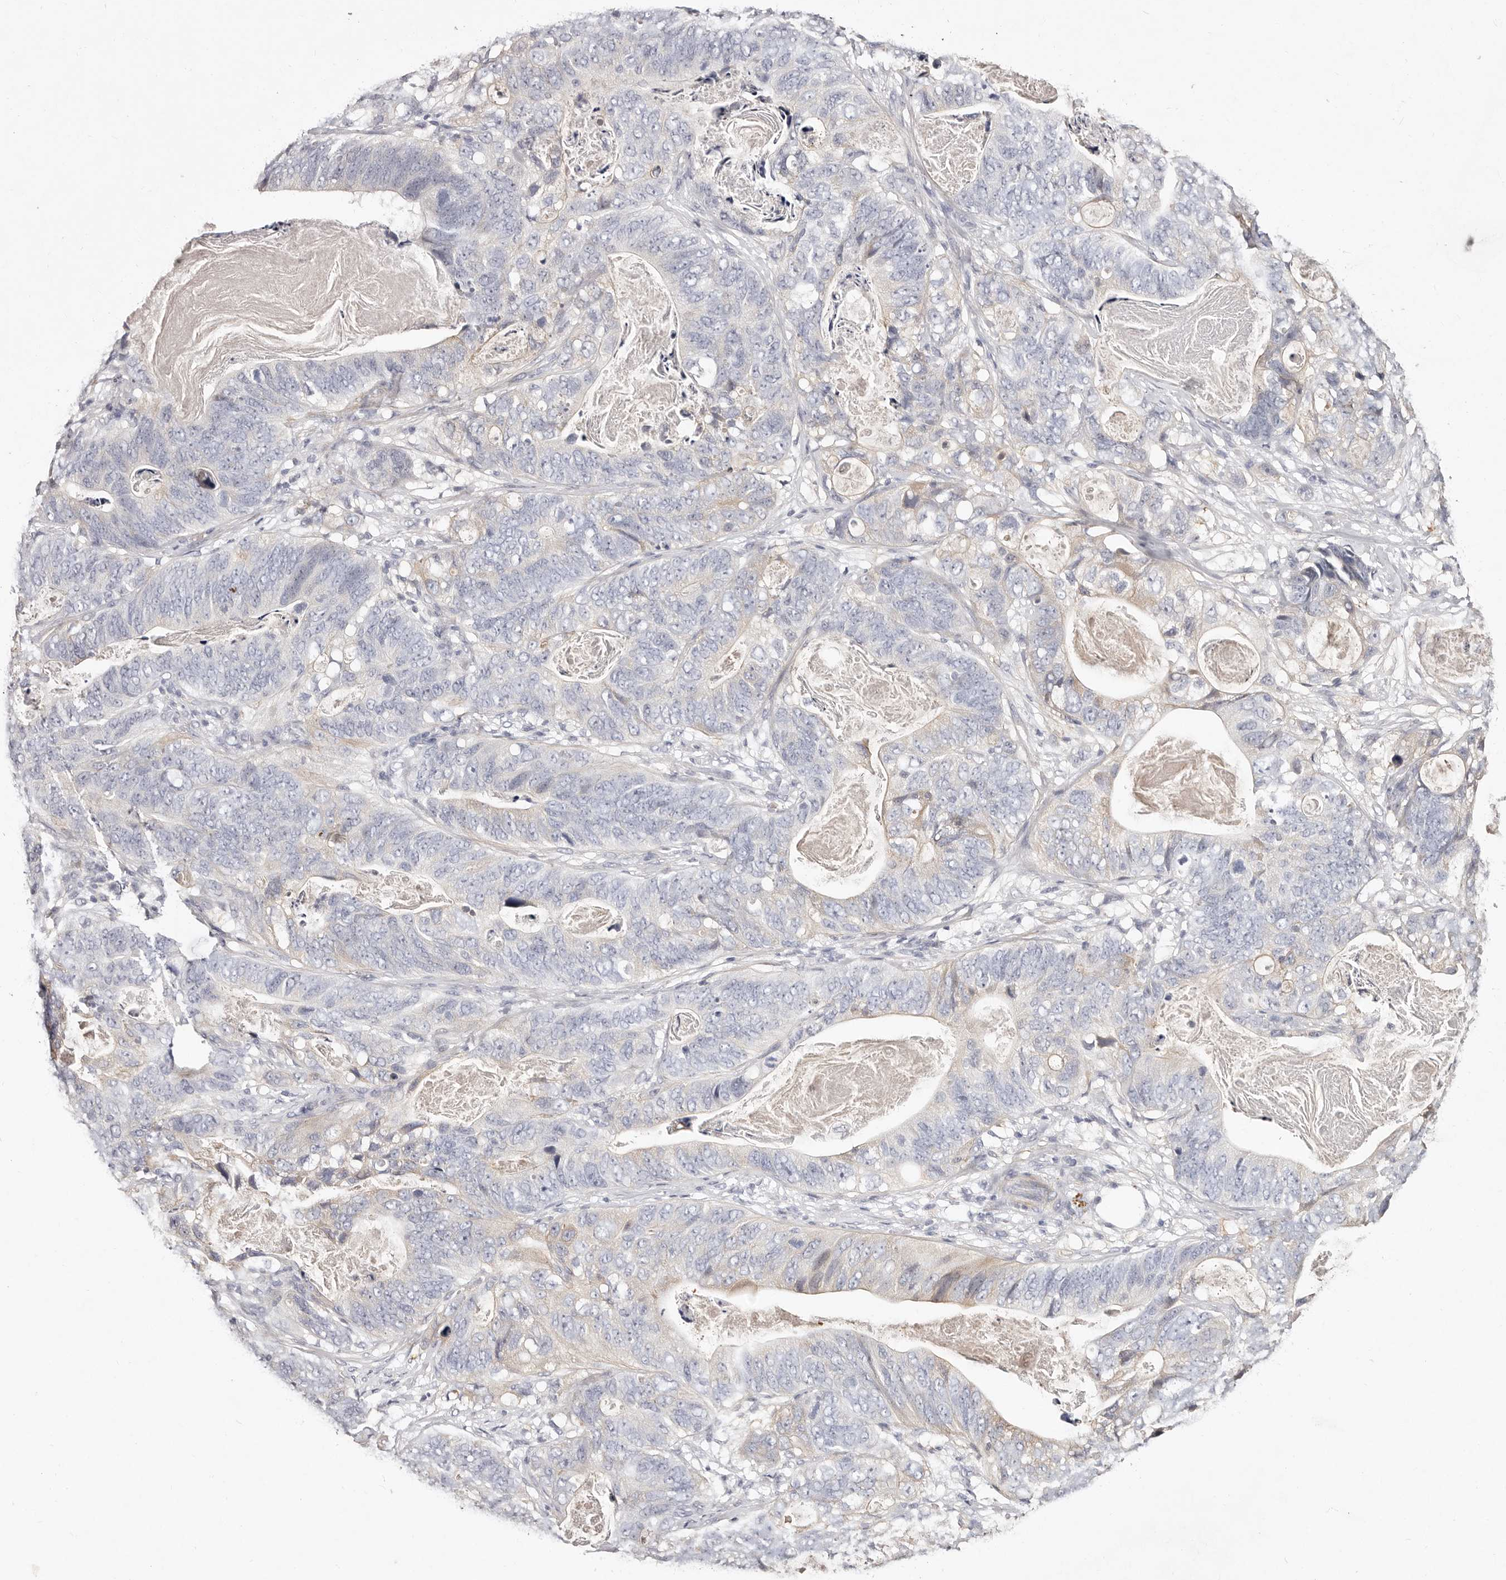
{"staining": {"intensity": "negative", "quantity": "none", "location": "none"}, "tissue": "stomach cancer", "cell_type": "Tumor cells", "image_type": "cancer", "snomed": [{"axis": "morphology", "description": "Normal tissue, NOS"}, {"axis": "morphology", "description": "Adenocarcinoma, NOS"}, {"axis": "topography", "description": "Stomach"}], "caption": "This is an IHC micrograph of stomach cancer (adenocarcinoma). There is no expression in tumor cells.", "gene": "MRPS33", "patient": {"sex": "female", "age": 89}}